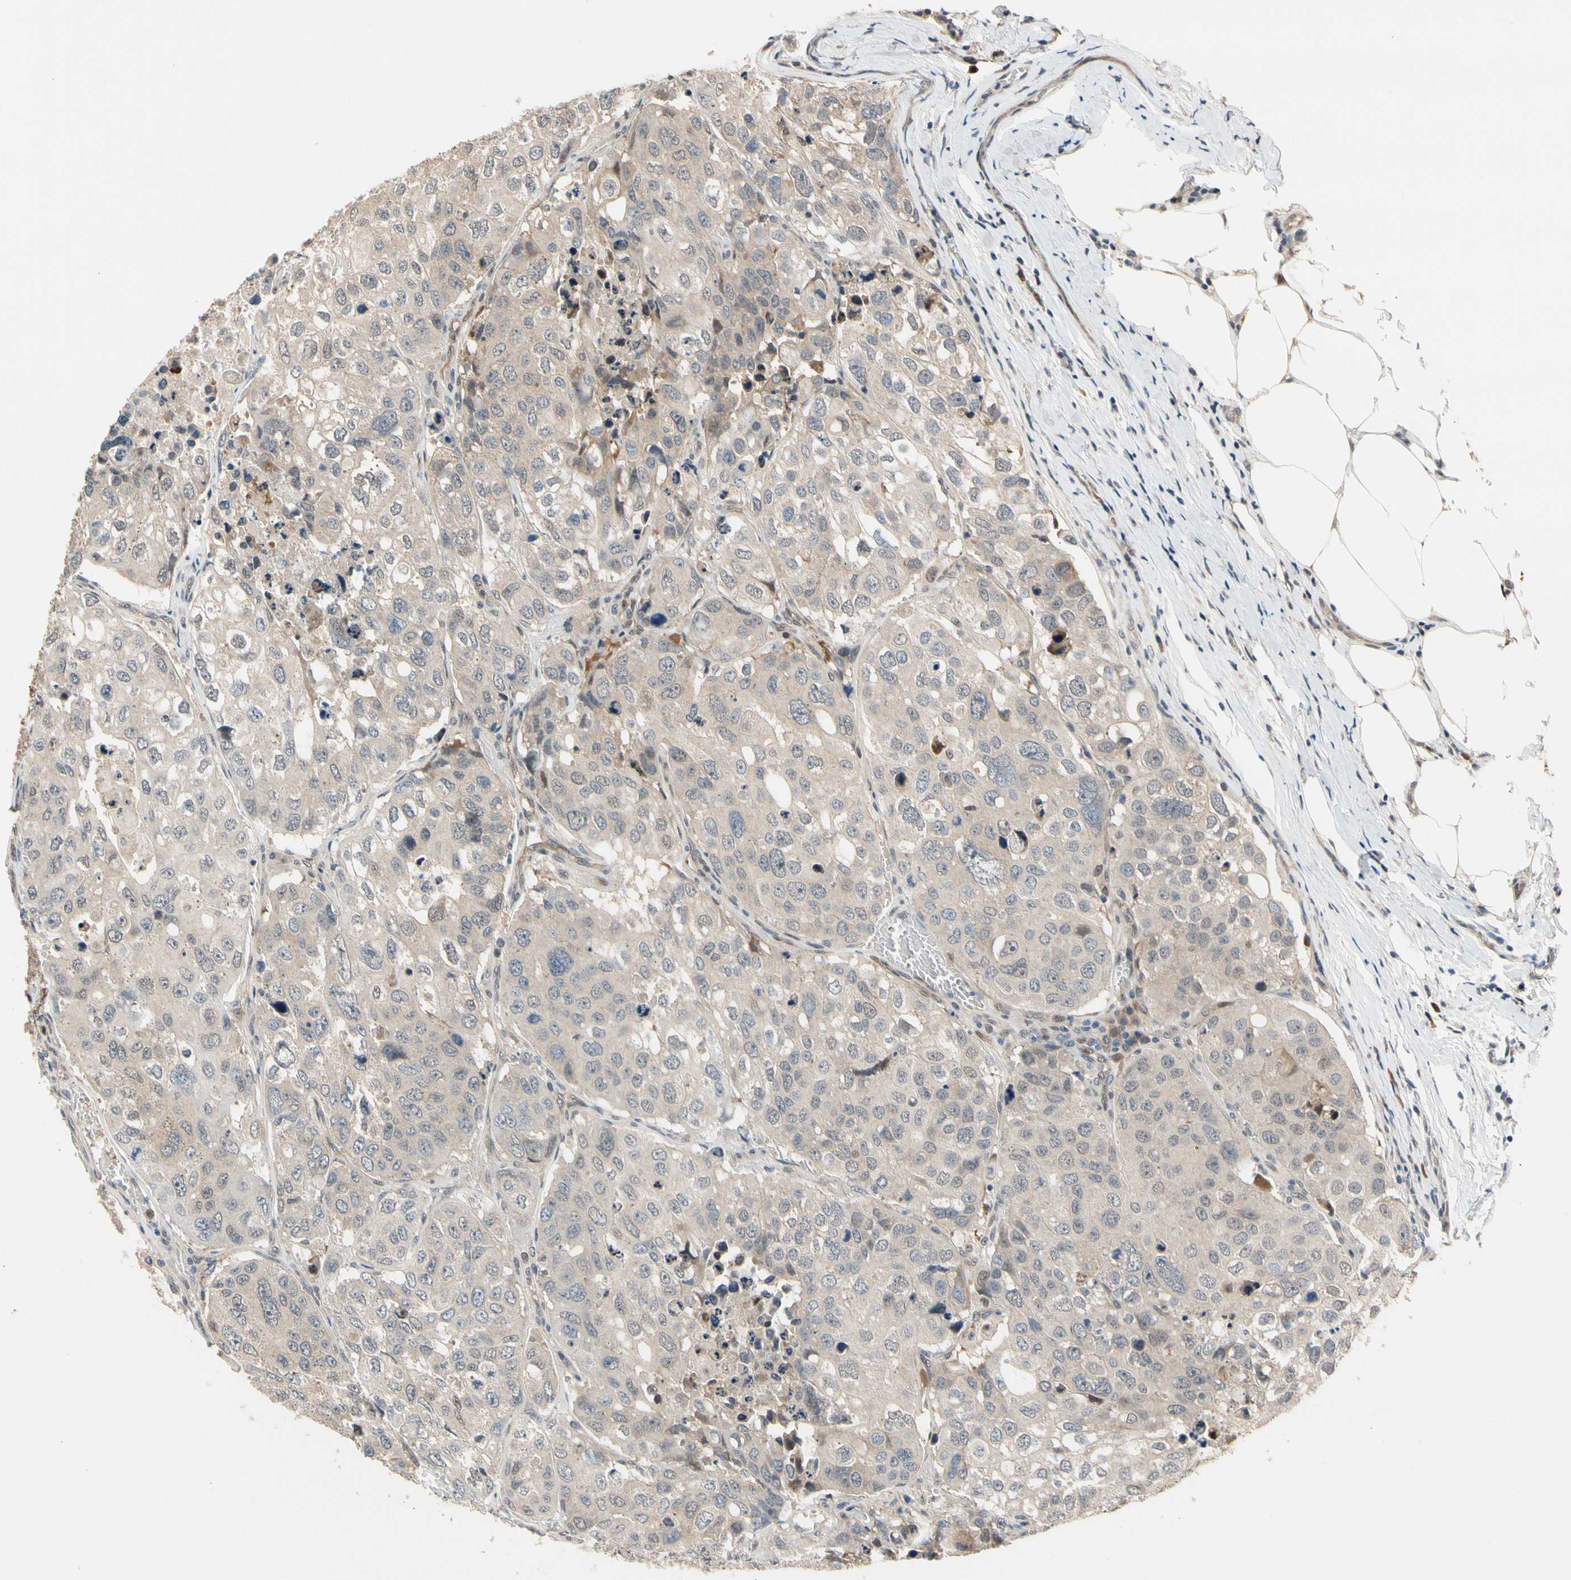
{"staining": {"intensity": "weak", "quantity": ">75%", "location": "cytoplasmic/membranous"}, "tissue": "urothelial cancer", "cell_type": "Tumor cells", "image_type": "cancer", "snomed": [{"axis": "morphology", "description": "Urothelial carcinoma, High grade"}, {"axis": "topography", "description": "Lymph node"}, {"axis": "topography", "description": "Urinary bladder"}], "caption": "A micrograph of human high-grade urothelial carcinoma stained for a protein demonstrates weak cytoplasmic/membranous brown staining in tumor cells. The staining is performed using DAB (3,3'-diaminobenzidine) brown chromogen to label protein expression. The nuclei are counter-stained blue using hematoxylin.", "gene": "NGEF", "patient": {"sex": "male", "age": 51}}